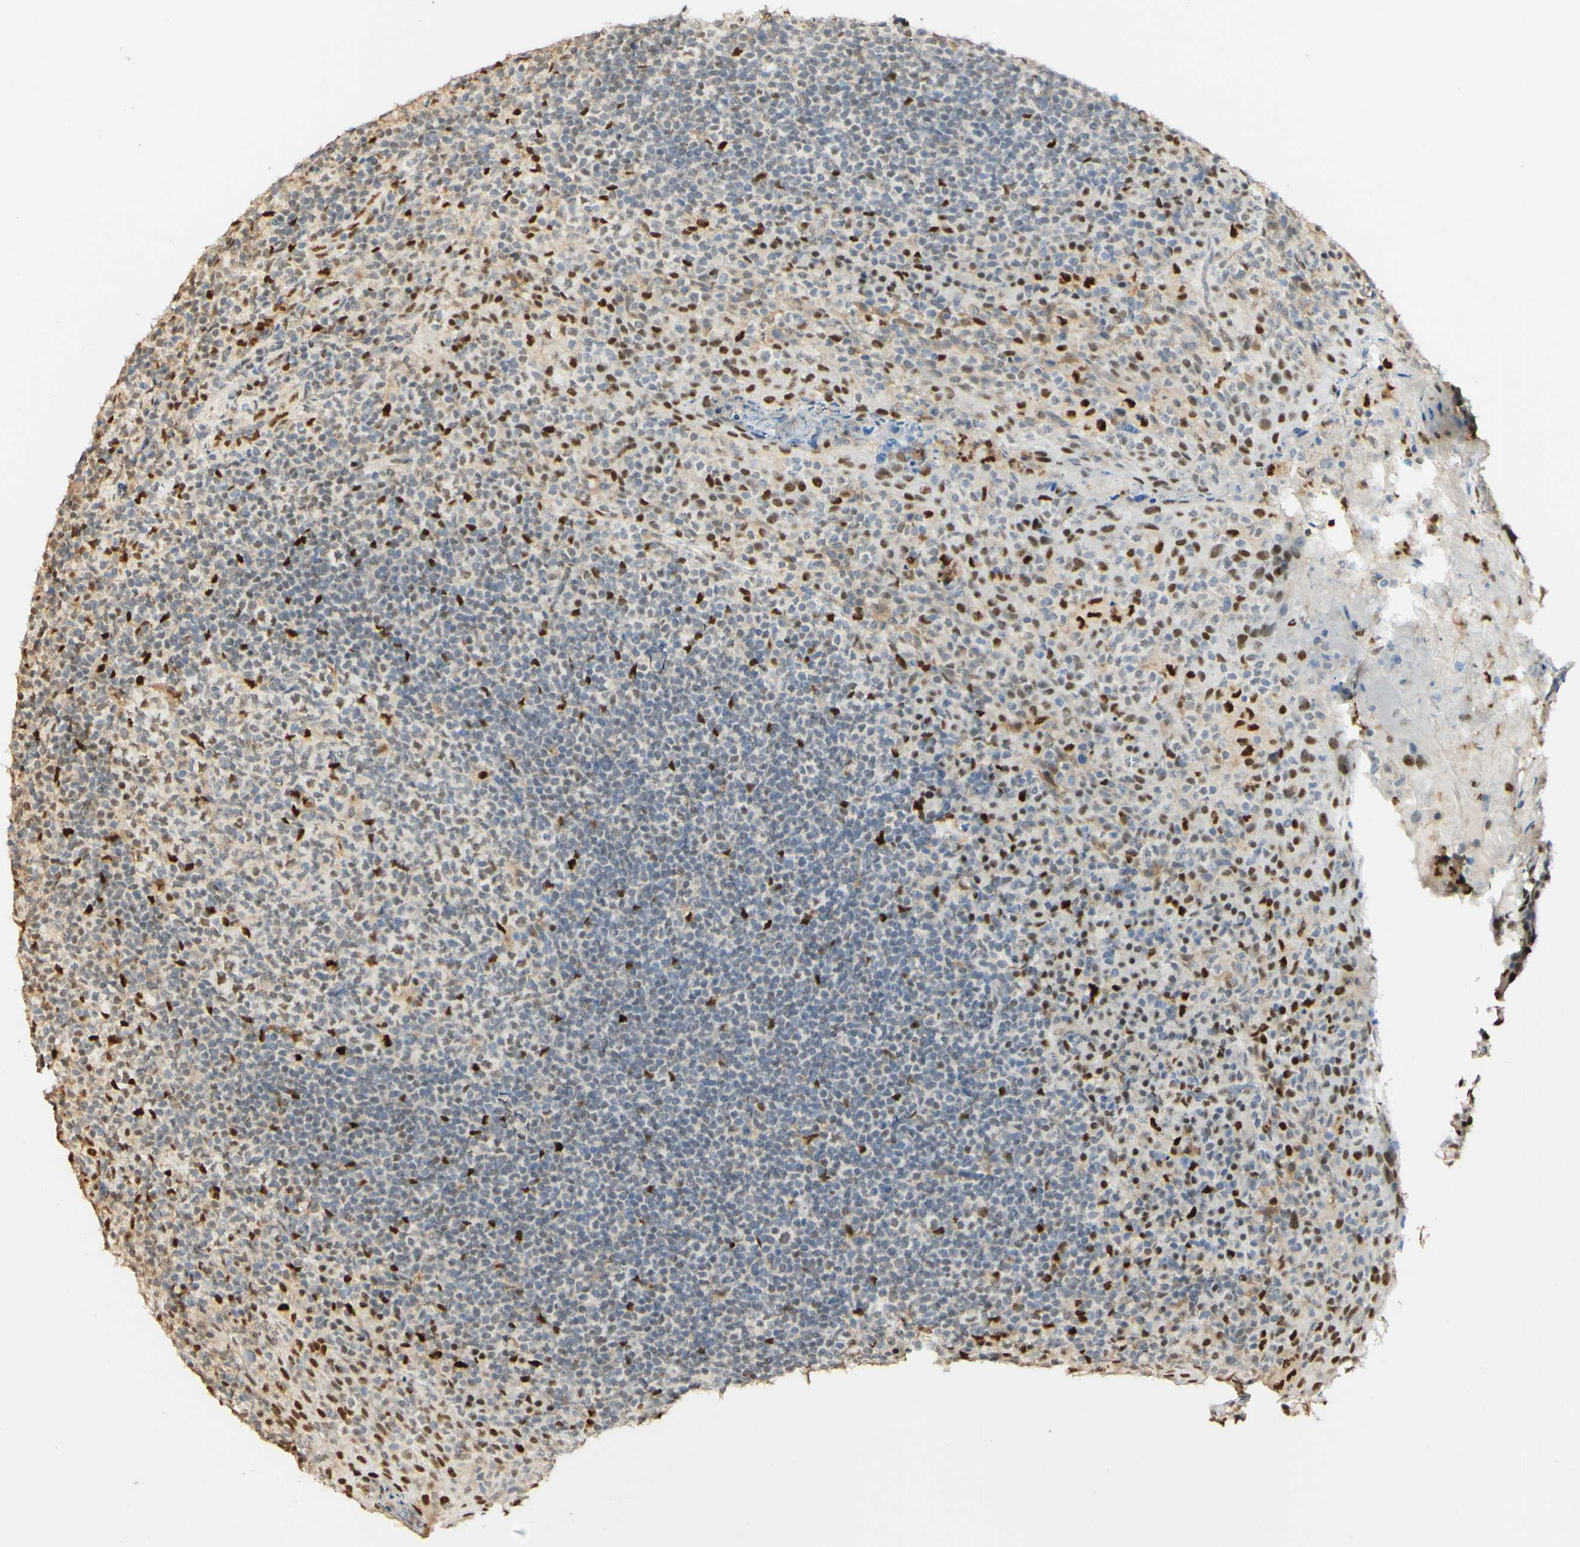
{"staining": {"intensity": "strong", "quantity": "<25%", "location": "nuclear"}, "tissue": "tonsil", "cell_type": "Germinal center cells", "image_type": "normal", "snomed": [{"axis": "morphology", "description": "Normal tissue, NOS"}, {"axis": "topography", "description": "Tonsil"}], "caption": "Approximately <25% of germinal center cells in unremarkable tonsil show strong nuclear protein staining as visualized by brown immunohistochemical staining.", "gene": "MAP3K4", "patient": {"sex": "male", "age": 17}}